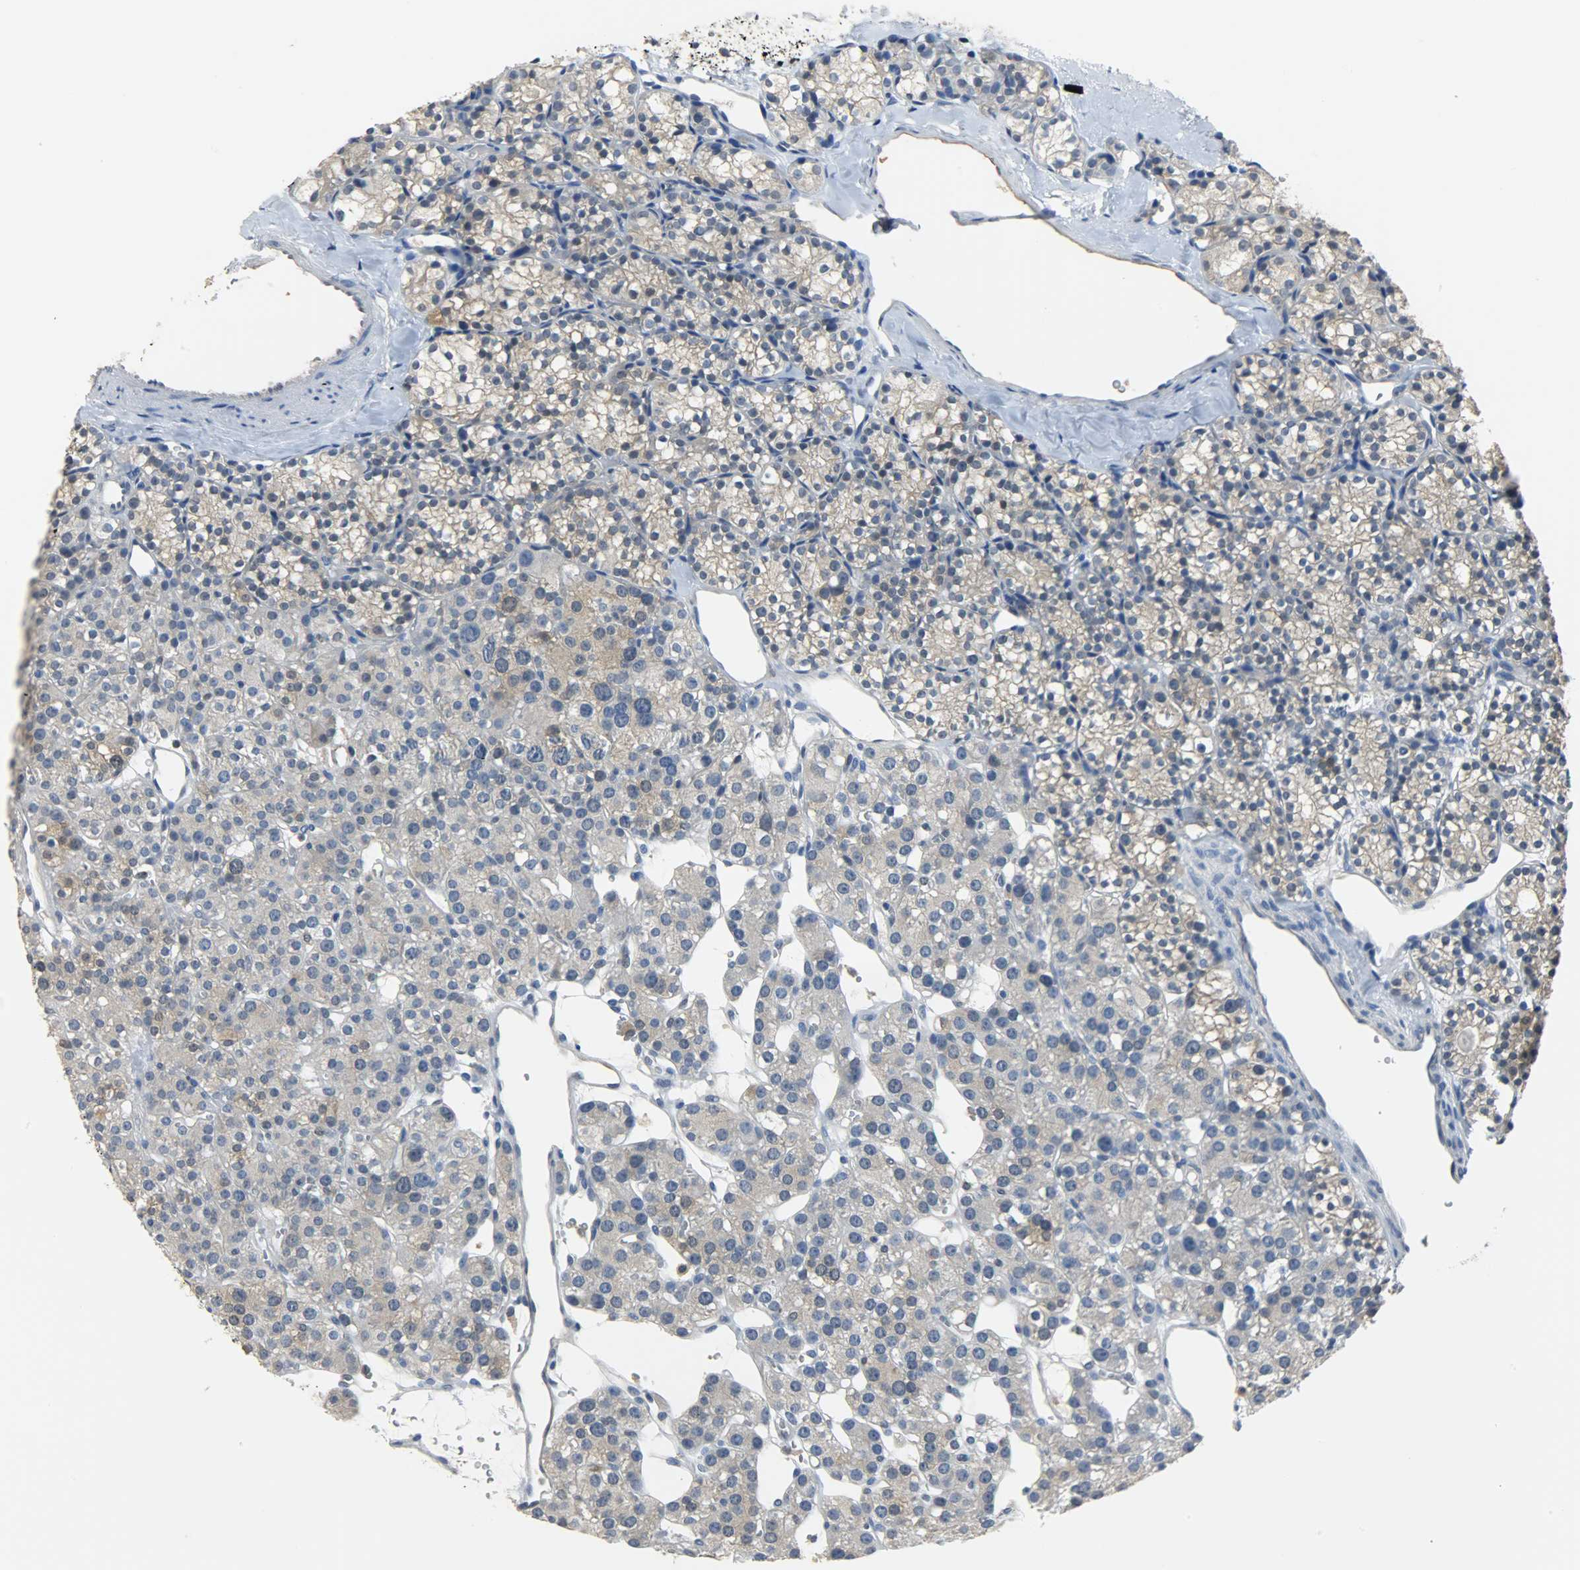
{"staining": {"intensity": "moderate", "quantity": "<25%", "location": "cytoplasmic/membranous"}, "tissue": "parathyroid gland", "cell_type": "Glandular cells", "image_type": "normal", "snomed": [{"axis": "morphology", "description": "Normal tissue, NOS"}, {"axis": "topography", "description": "Parathyroid gland"}], "caption": "Human parathyroid gland stained with a brown dye exhibits moderate cytoplasmic/membranous positive staining in about <25% of glandular cells.", "gene": "EIF4EBP1", "patient": {"sex": "female", "age": 64}}